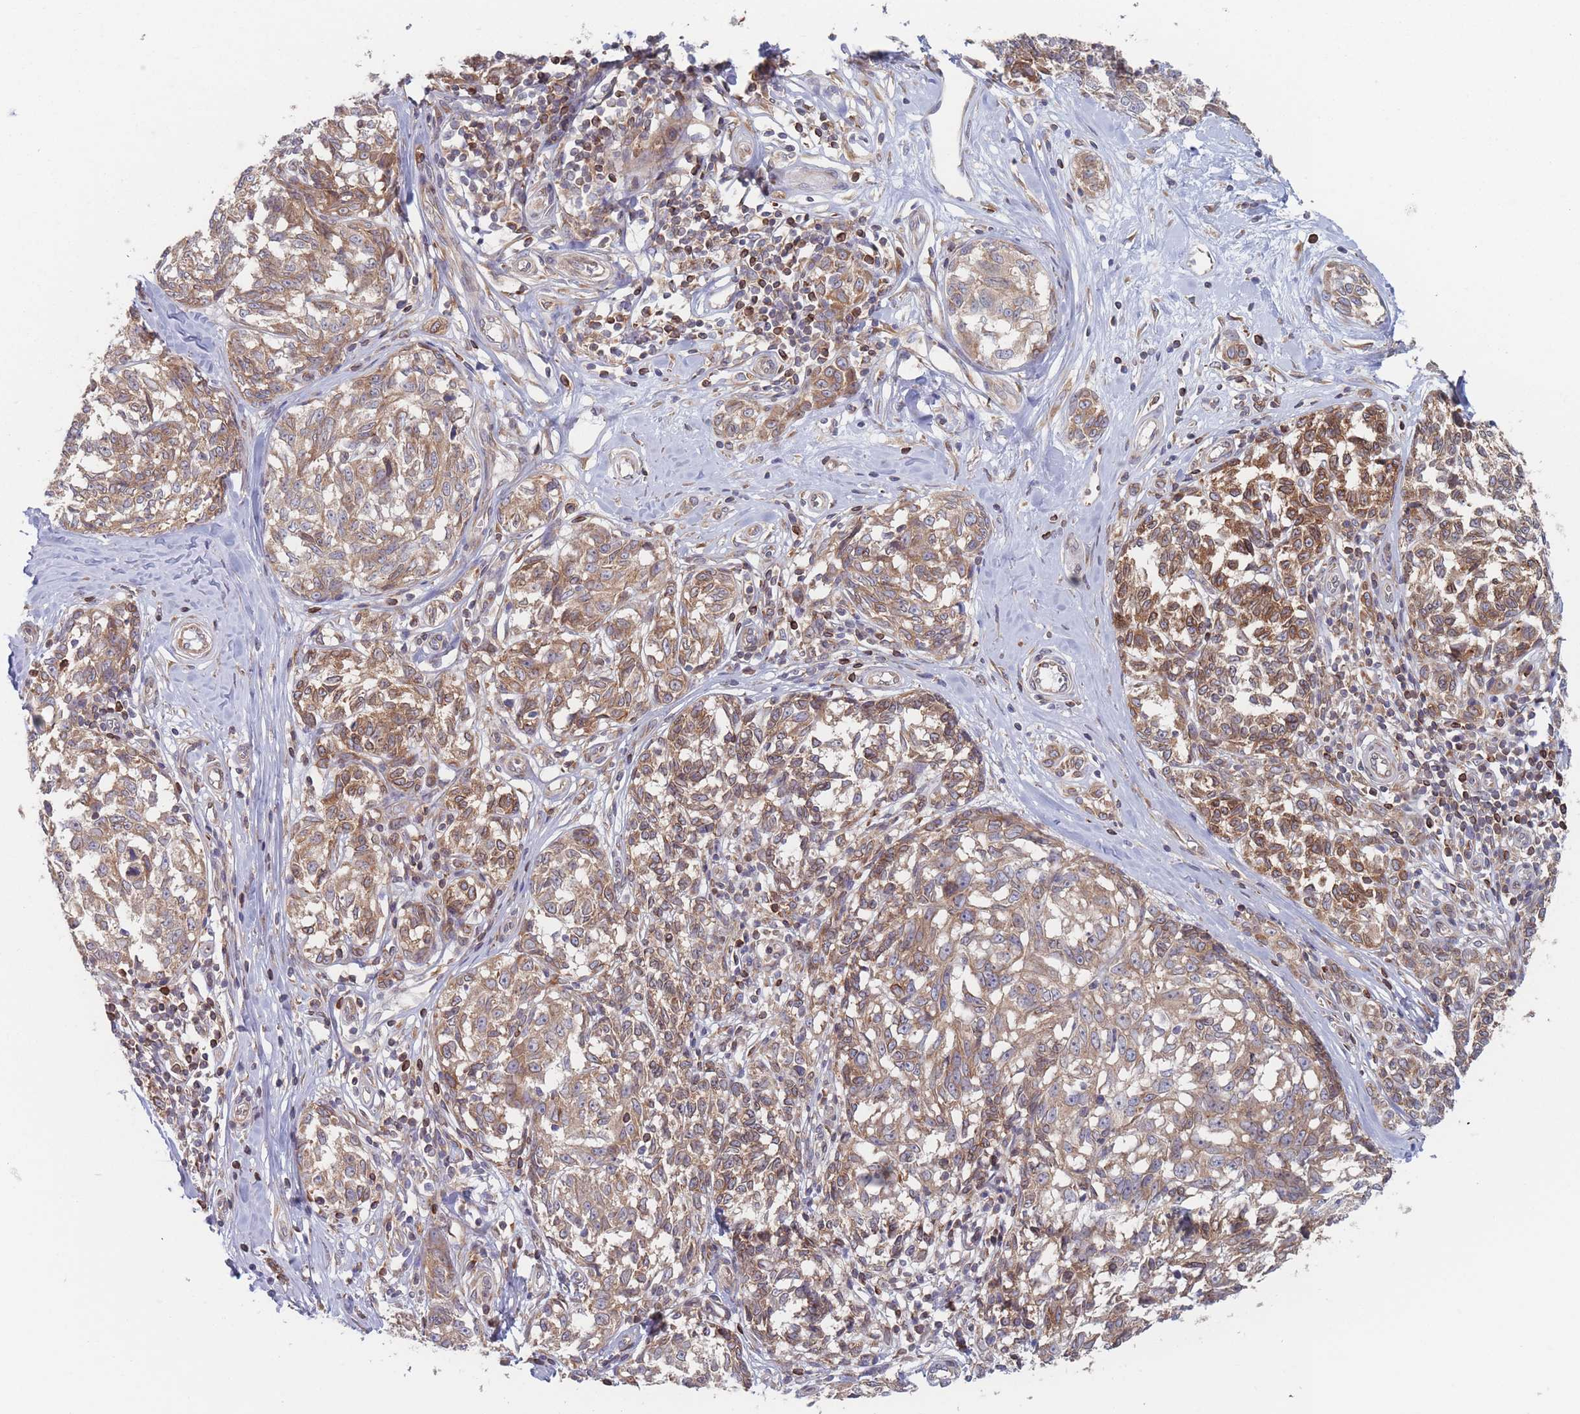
{"staining": {"intensity": "moderate", "quantity": ">75%", "location": "cytoplasmic/membranous"}, "tissue": "melanoma", "cell_type": "Tumor cells", "image_type": "cancer", "snomed": [{"axis": "morphology", "description": "Normal tissue, NOS"}, {"axis": "morphology", "description": "Malignant melanoma, NOS"}, {"axis": "topography", "description": "Skin"}], "caption": "Melanoma was stained to show a protein in brown. There is medium levels of moderate cytoplasmic/membranous positivity in approximately >75% of tumor cells.", "gene": "KDSR", "patient": {"sex": "female", "age": 64}}